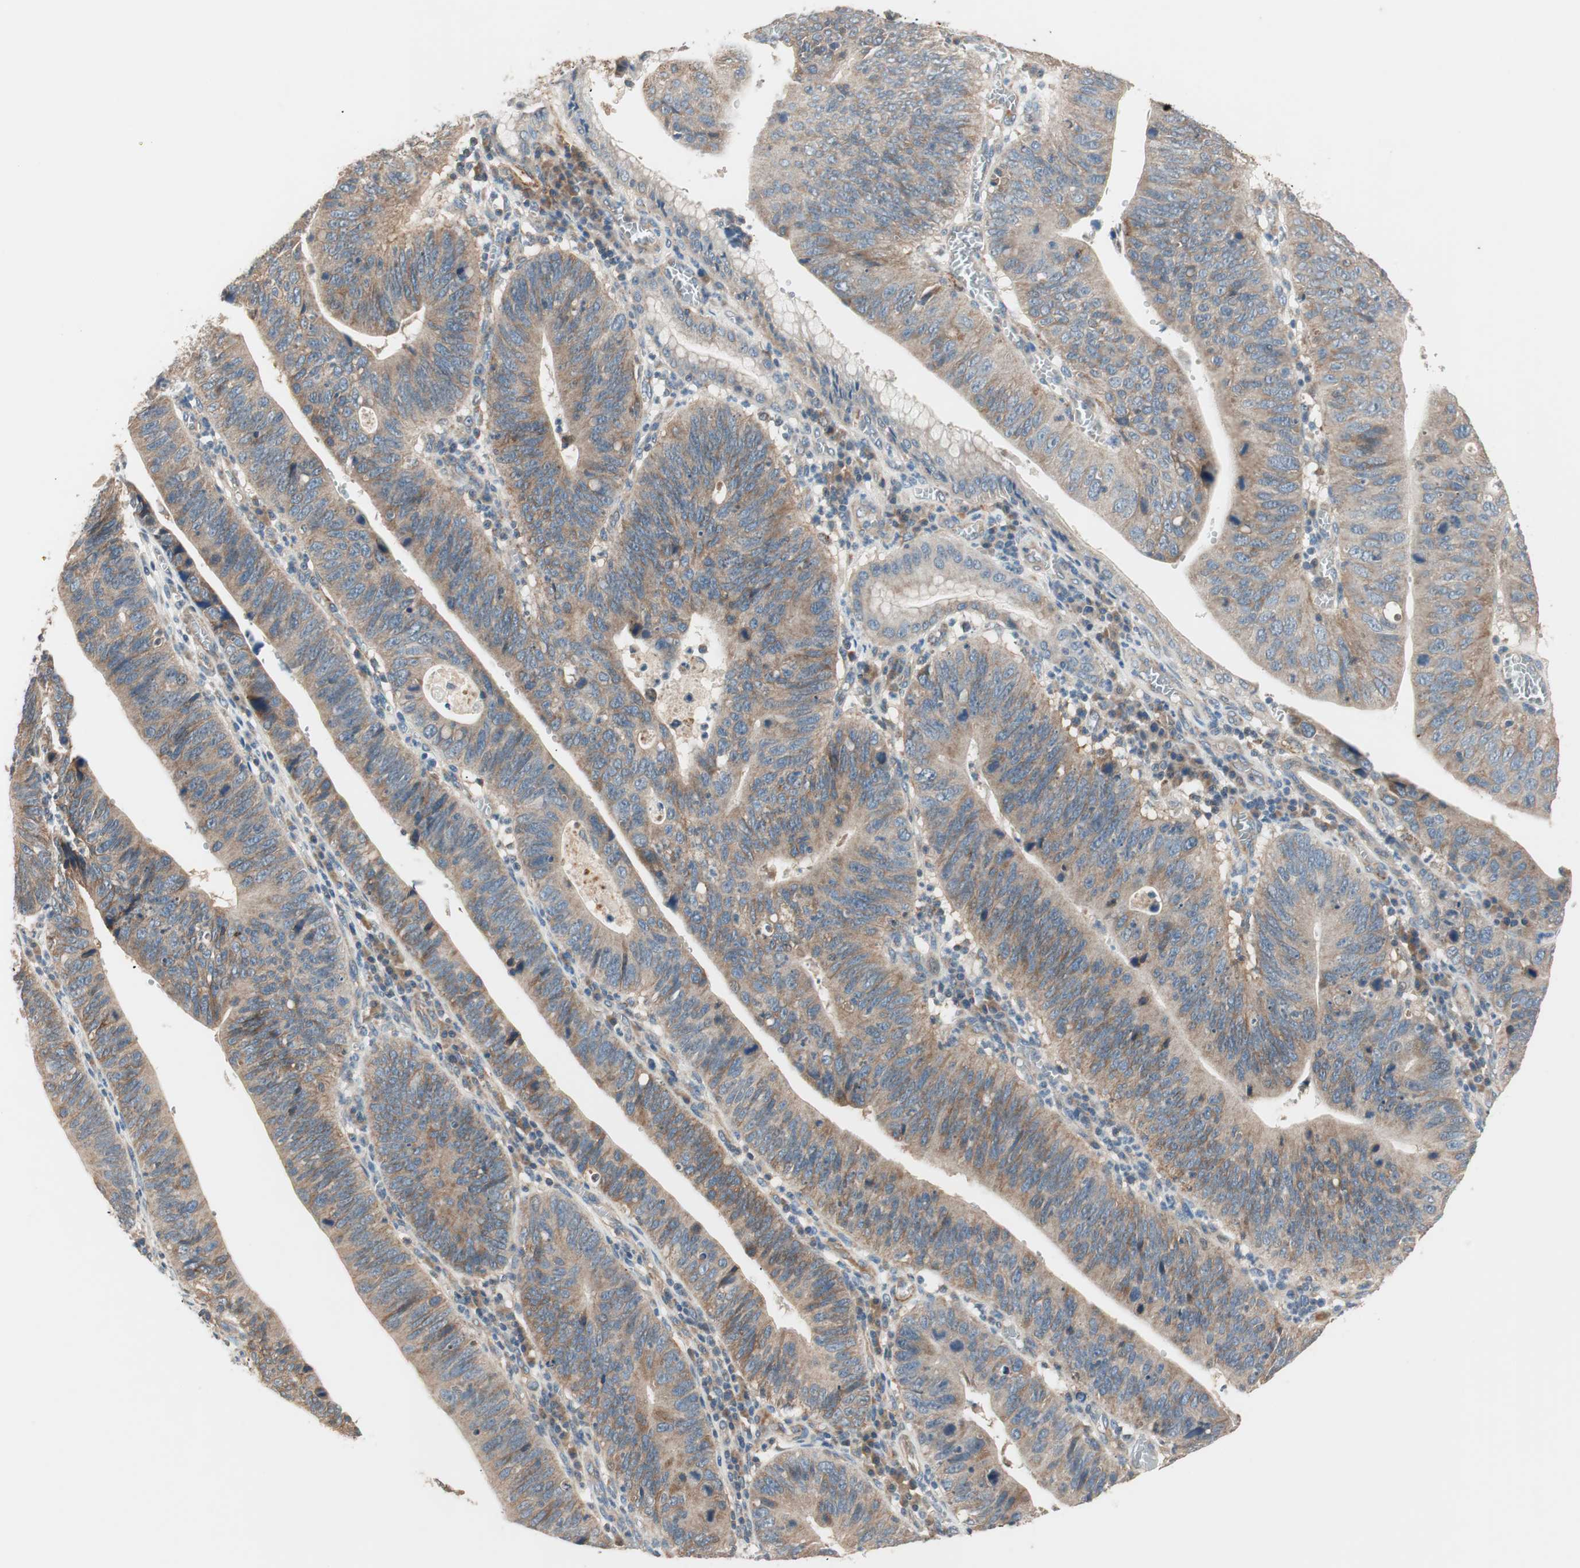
{"staining": {"intensity": "moderate", "quantity": ">75%", "location": "cytoplasmic/membranous"}, "tissue": "stomach cancer", "cell_type": "Tumor cells", "image_type": "cancer", "snomed": [{"axis": "morphology", "description": "Adenocarcinoma, NOS"}, {"axis": "topography", "description": "Stomach"}], "caption": "Human stomach adenocarcinoma stained with a brown dye displays moderate cytoplasmic/membranous positive positivity in about >75% of tumor cells.", "gene": "HPN", "patient": {"sex": "male", "age": 59}}